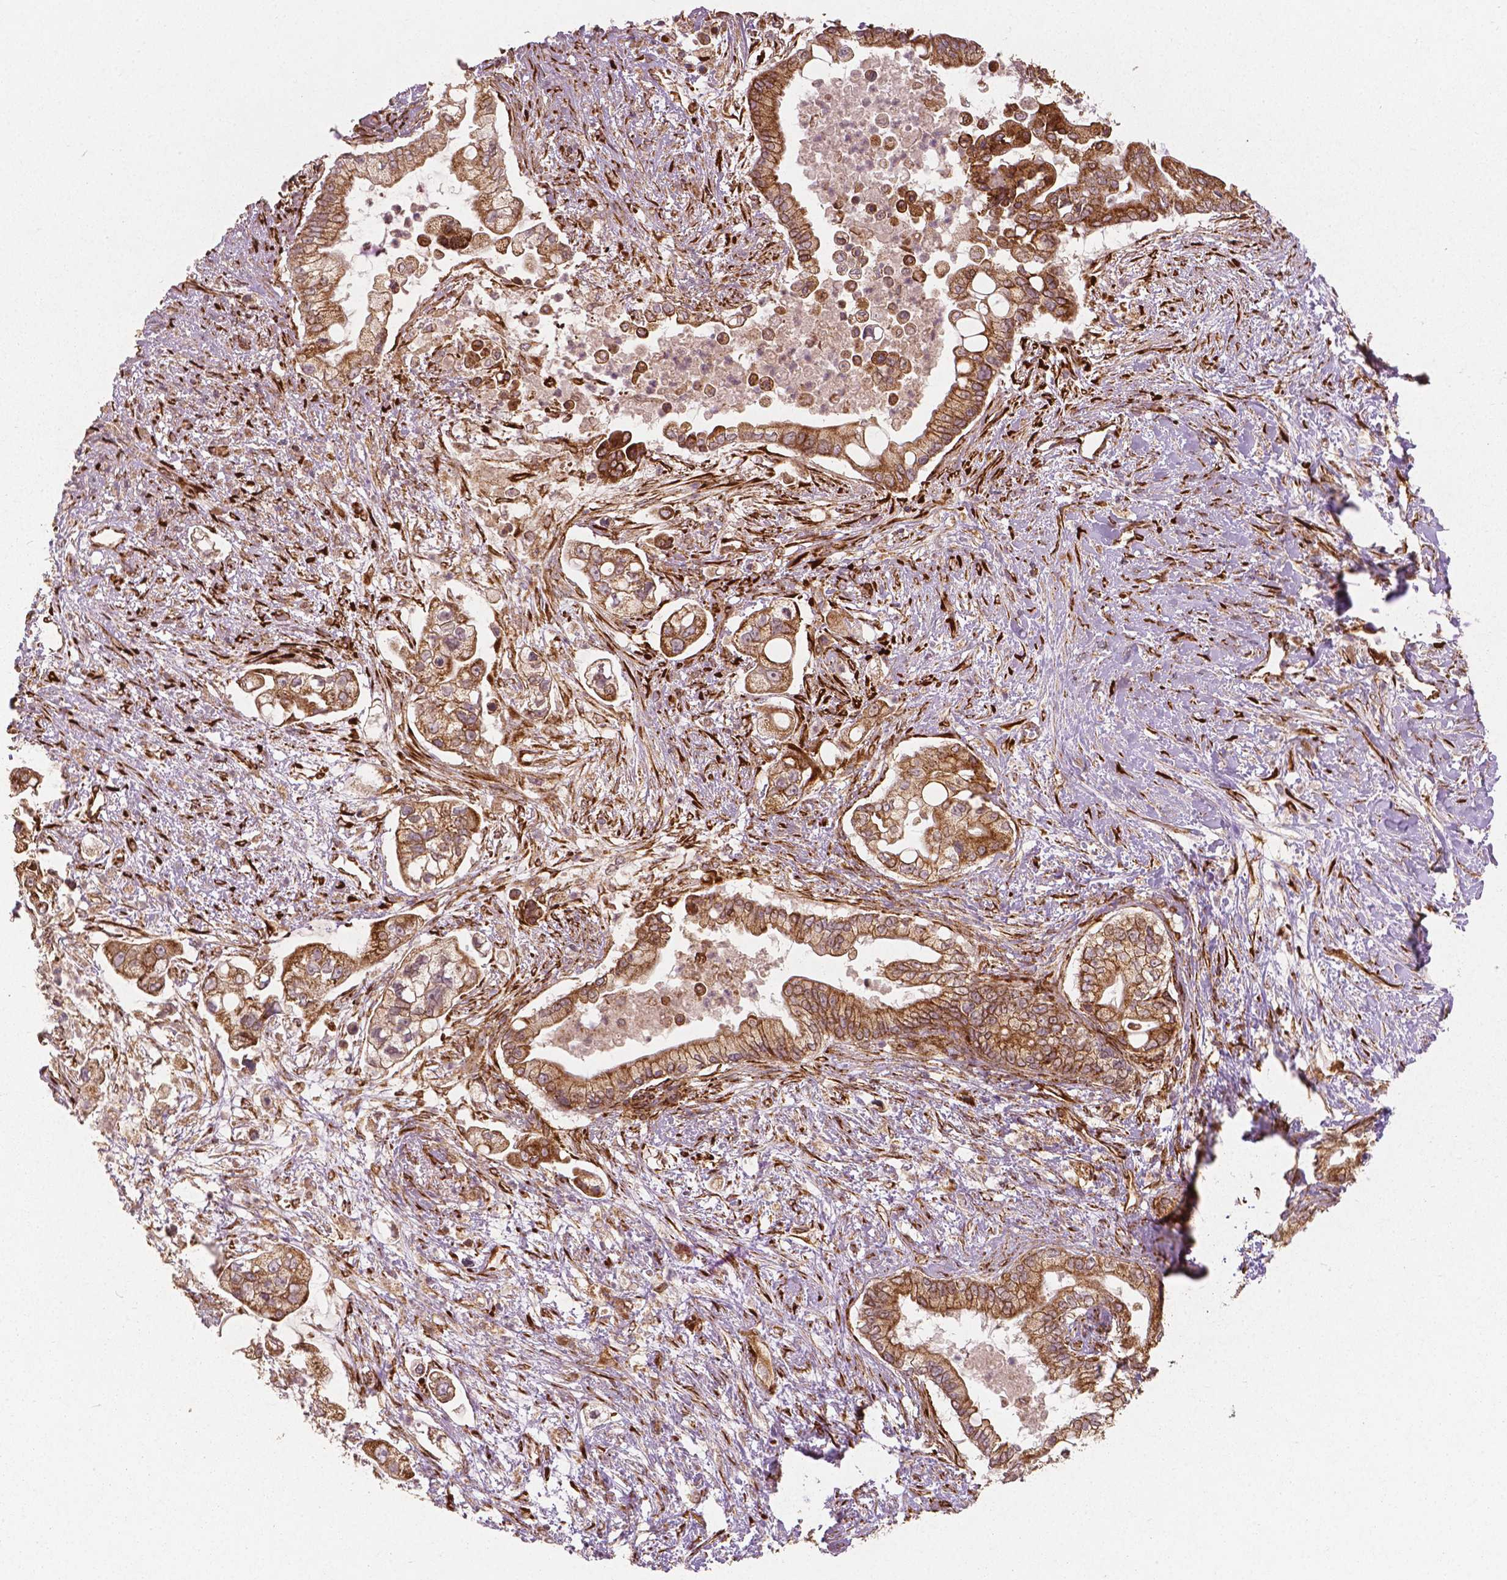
{"staining": {"intensity": "moderate", "quantity": ">75%", "location": "cytoplasmic/membranous"}, "tissue": "pancreatic cancer", "cell_type": "Tumor cells", "image_type": "cancer", "snomed": [{"axis": "morphology", "description": "Adenocarcinoma, NOS"}, {"axis": "topography", "description": "Pancreas"}], "caption": "Pancreatic cancer (adenocarcinoma) tissue exhibits moderate cytoplasmic/membranous staining in approximately >75% of tumor cells", "gene": "PGAM5", "patient": {"sex": "female", "age": 69}}